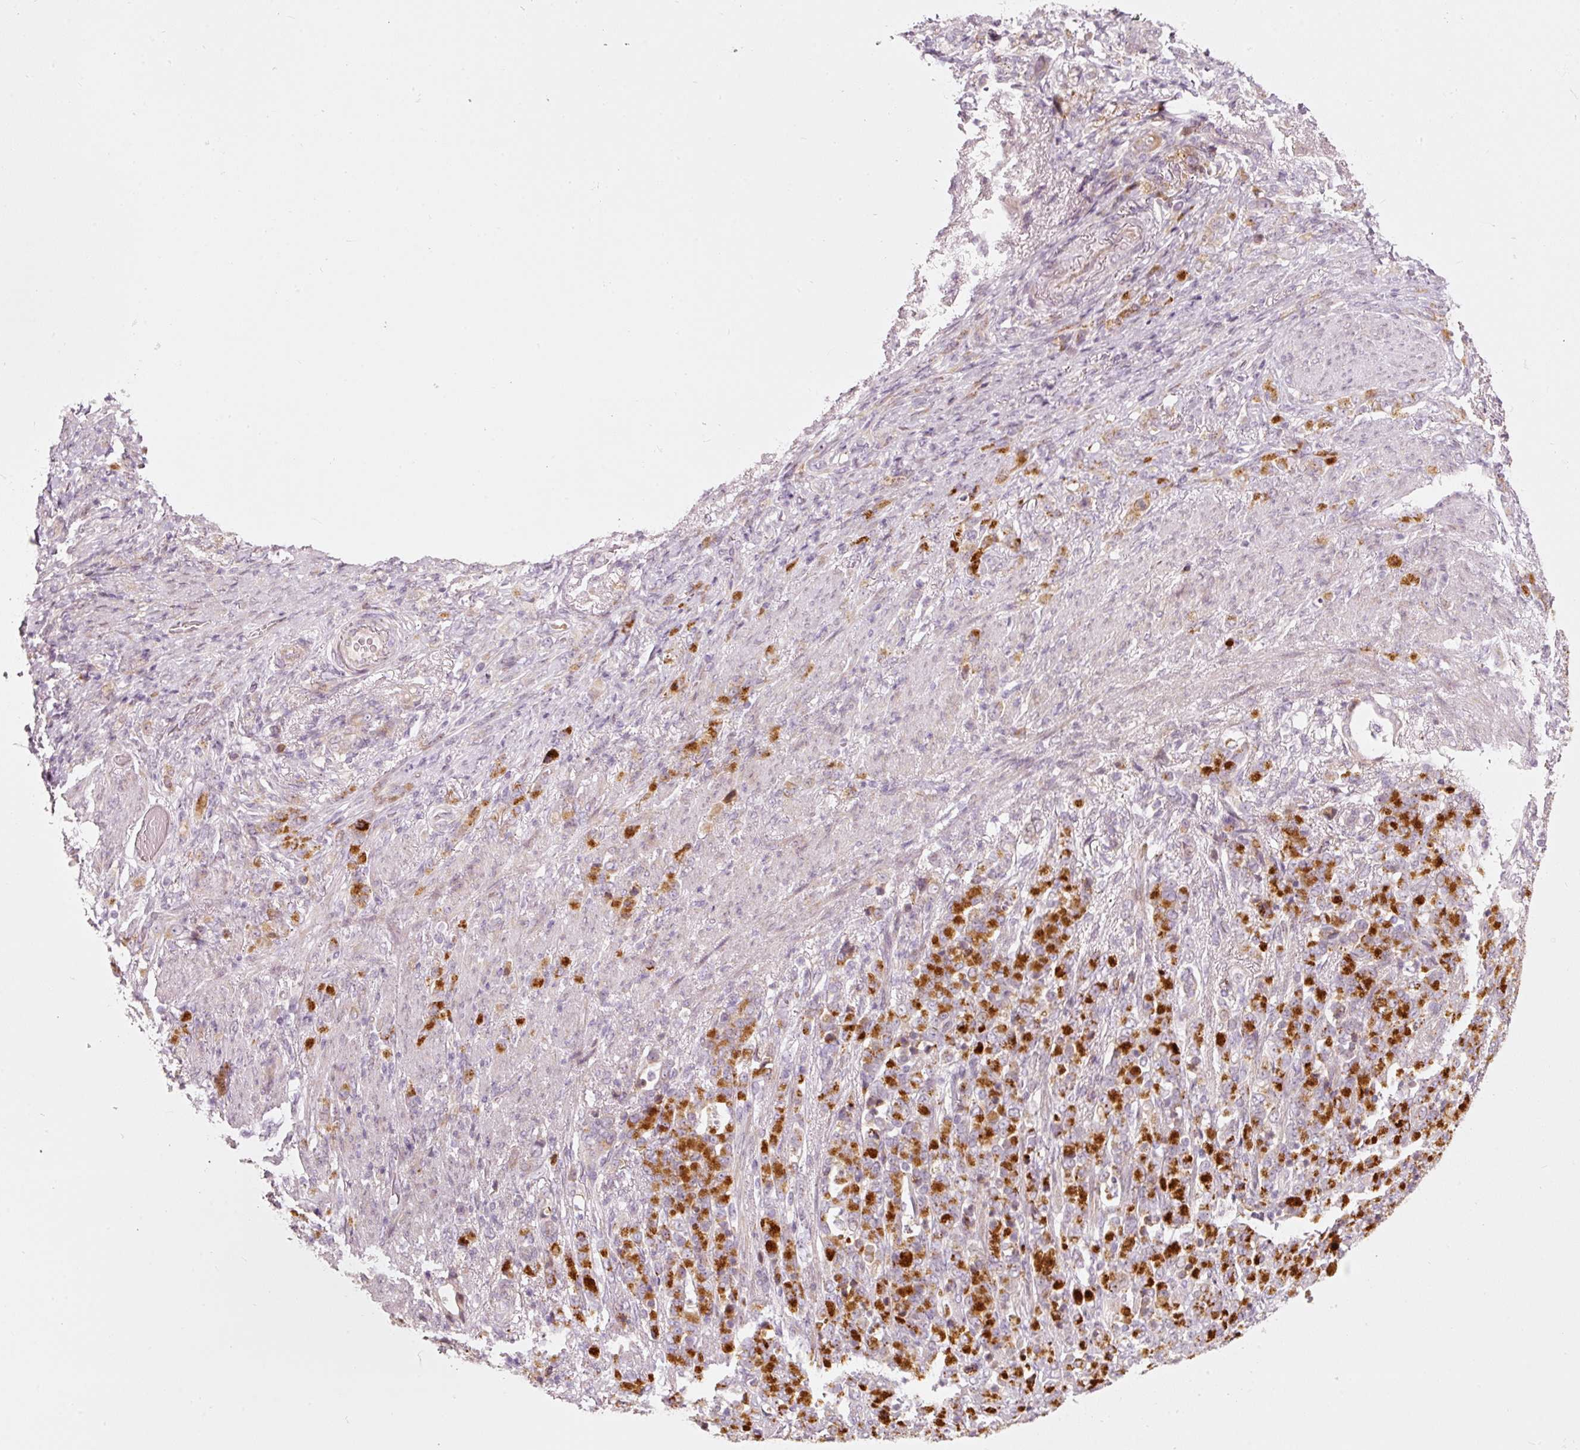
{"staining": {"intensity": "strong", "quantity": "<25%", "location": "cytoplasmic/membranous"}, "tissue": "stomach cancer", "cell_type": "Tumor cells", "image_type": "cancer", "snomed": [{"axis": "morphology", "description": "Adenocarcinoma, NOS"}, {"axis": "topography", "description": "Stomach"}], "caption": "Tumor cells exhibit strong cytoplasmic/membranous expression in about <25% of cells in stomach cancer. (brown staining indicates protein expression, while blue staining denotes nuclei).", "gene": "SLC20A1", "patient": {"sex": "female", "age": 79}}